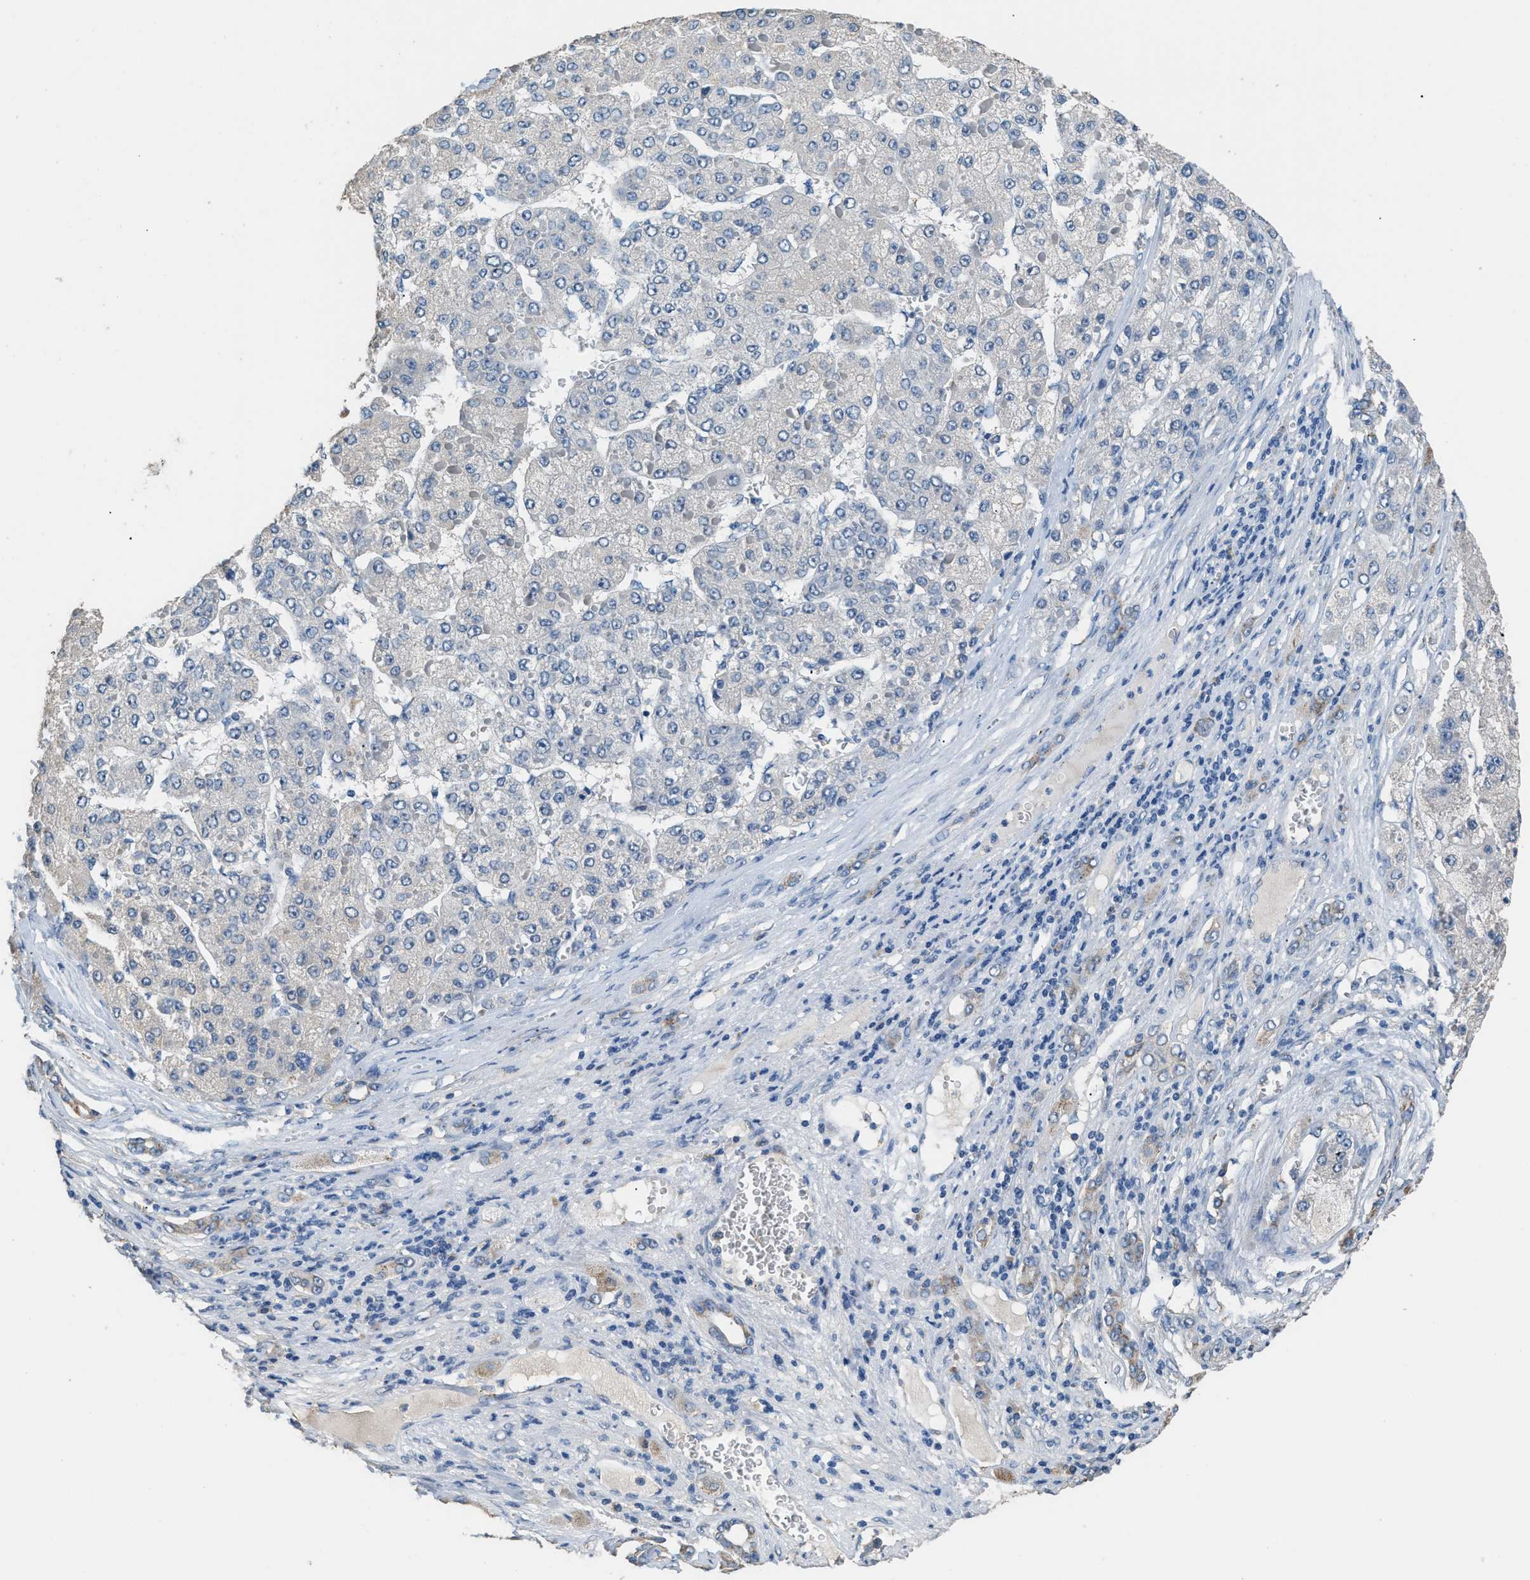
{"staining": {"intensity": "negative", "quantity": "none", "location": "none"}, "tissue": "liver cancer", "cell_type": "Tumor cells", "image_type": "cancer", "snomed": [{"axis": "morphology", "description": "Carcinoma, Hepatocellular, NOS"}, {"axis": "topography", "description": "Liver"}], "caption": "An image of liver cancer (hepatocellular carcinoma) stained for a protein exhibits no brown staining in tumor cells.", "gene": "GOLM1", "patient": {"sex": "female", "age": 73}}